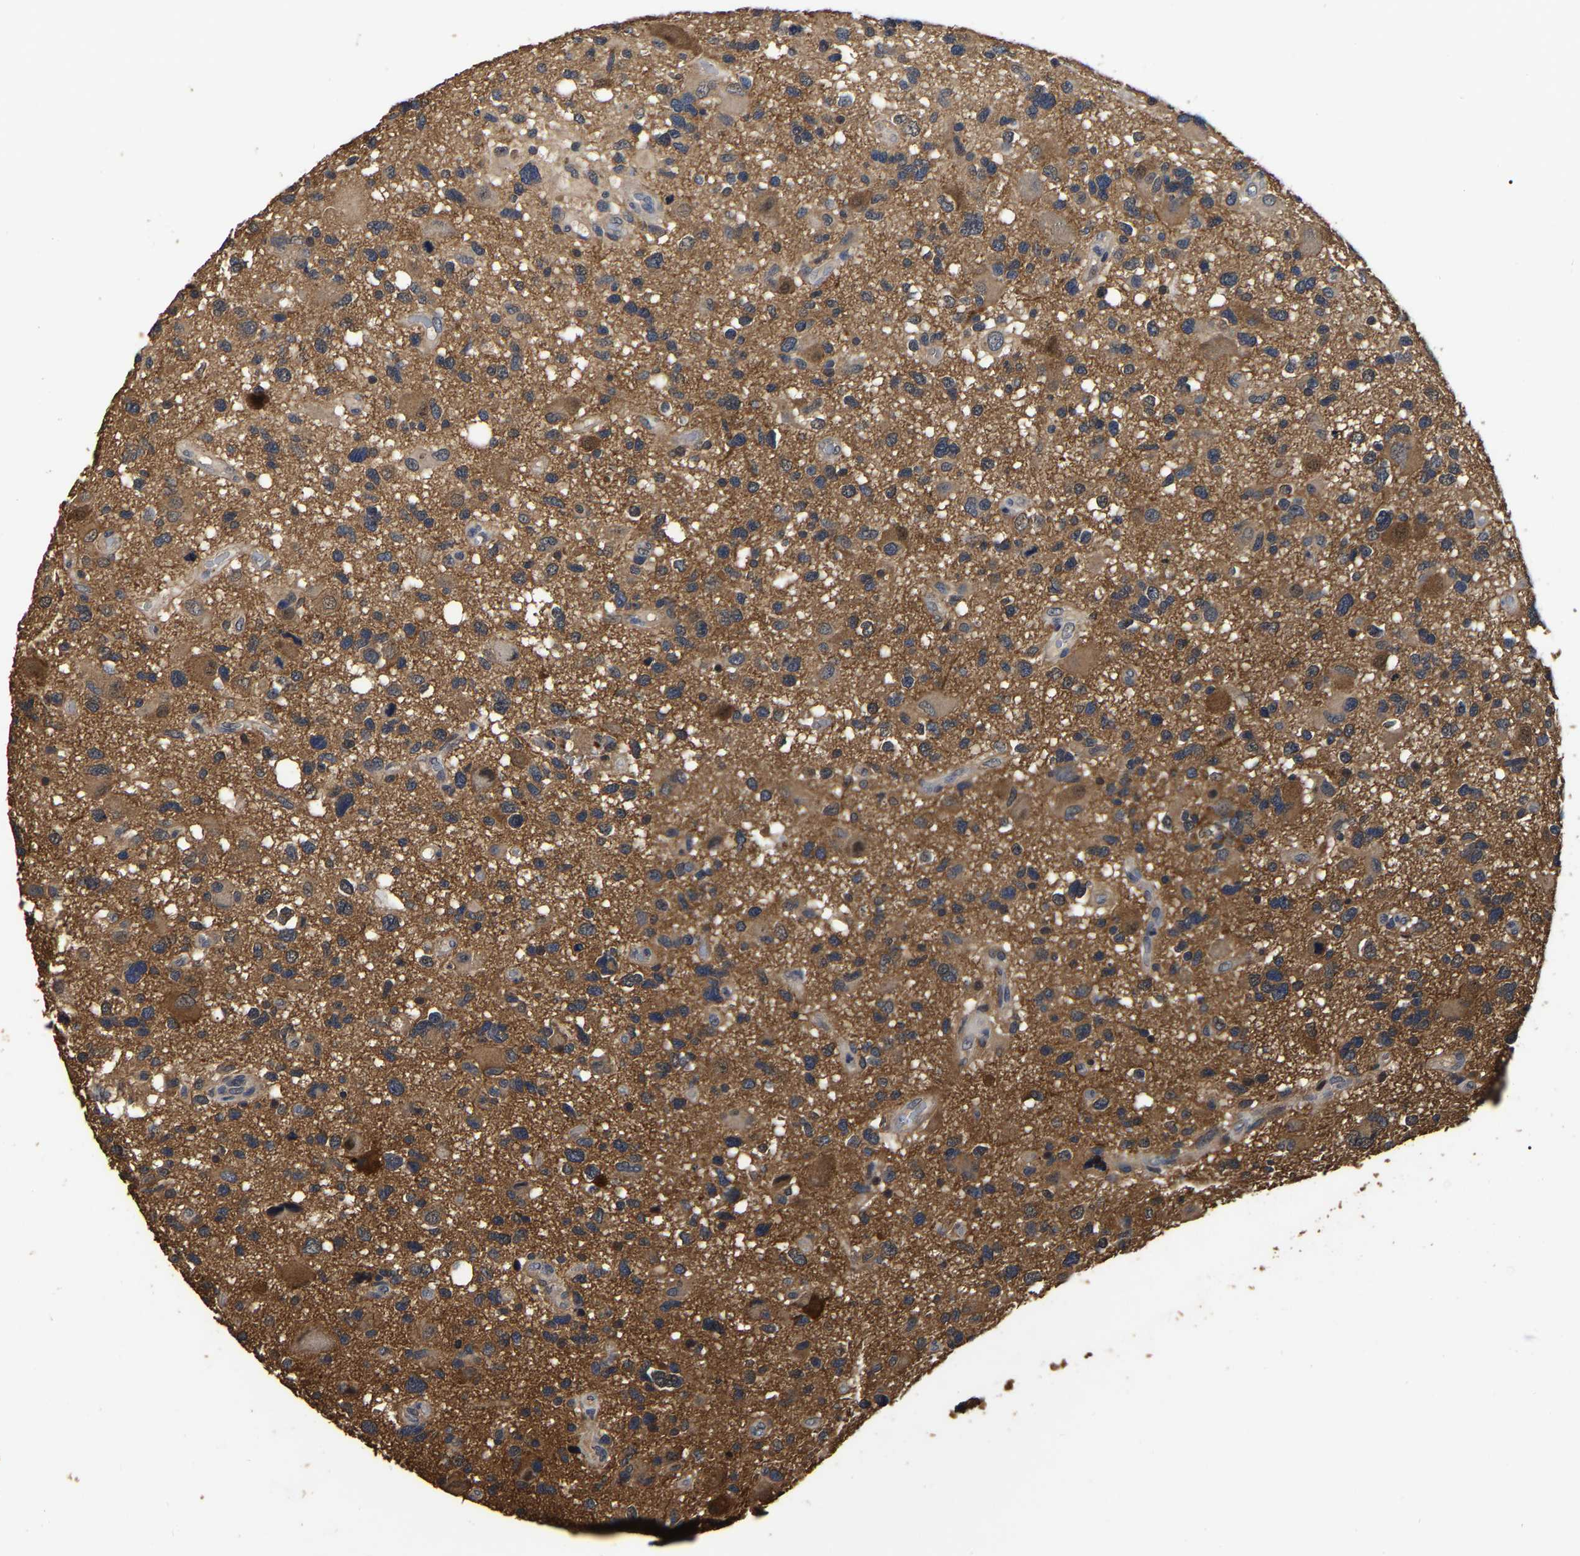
{"staining": {"intensity": "moderate", "quantity": ">75%", "location": "cytoplasmic/membranous"}, "tissue": "glioma", "cell_type": "Tumor cells", "image_type": "cancer", "snomed": [{"axis": "morphology", "description": "Glioma, malignant, High grade"}, {"axis": "topography", "description": "Brain"}], "caption": "A brown stain highlights moderate cytoplasmic/membranous staining of a protein in human malignant high-grade glioma tumor cells. (IHC, brightfield microscopy, high magnification).", "gene": "STK32C", "patient": {"sex": "male", "age": 33}}